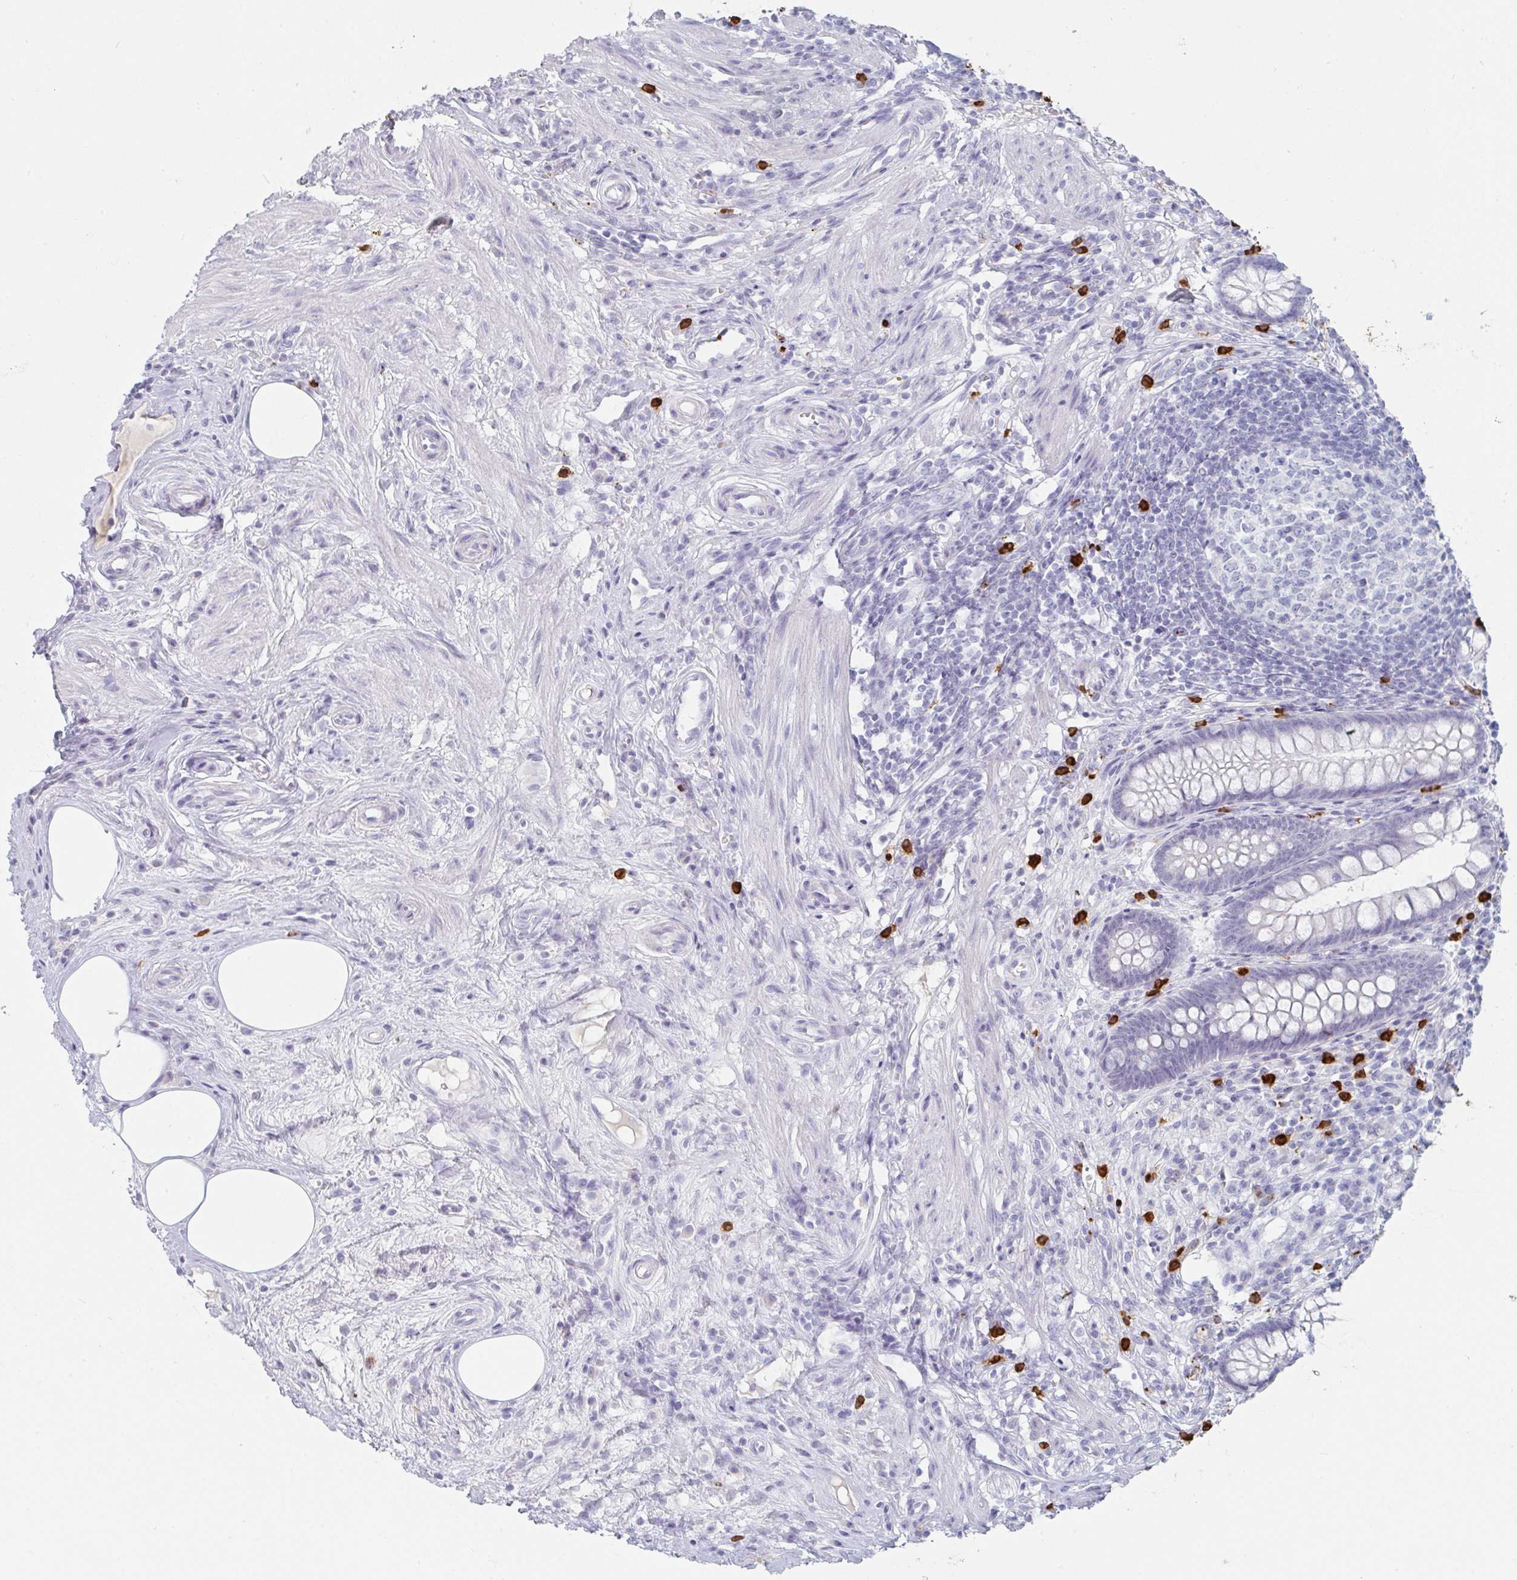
{"staining": {"intensity": "negative", "quantity": "none", "location": "none"}, "tissue": "appendix", "cell_type": "Glandular cells", "image_type": "normal", "snomed": [{"axis": "morphology", "description": "Normal tissue, NOS"}, {"axis": "topography", "description": "Appendix"}], "caption": "Immunohistochemistry of benign human appendix shows no staining in glandular cells. The staining is performed using DAB brown chromogen with nuclei counter-stained in using hematoxylin.", "gene": "RUBCN", "patient": {"sex": "female", "age": 56}}